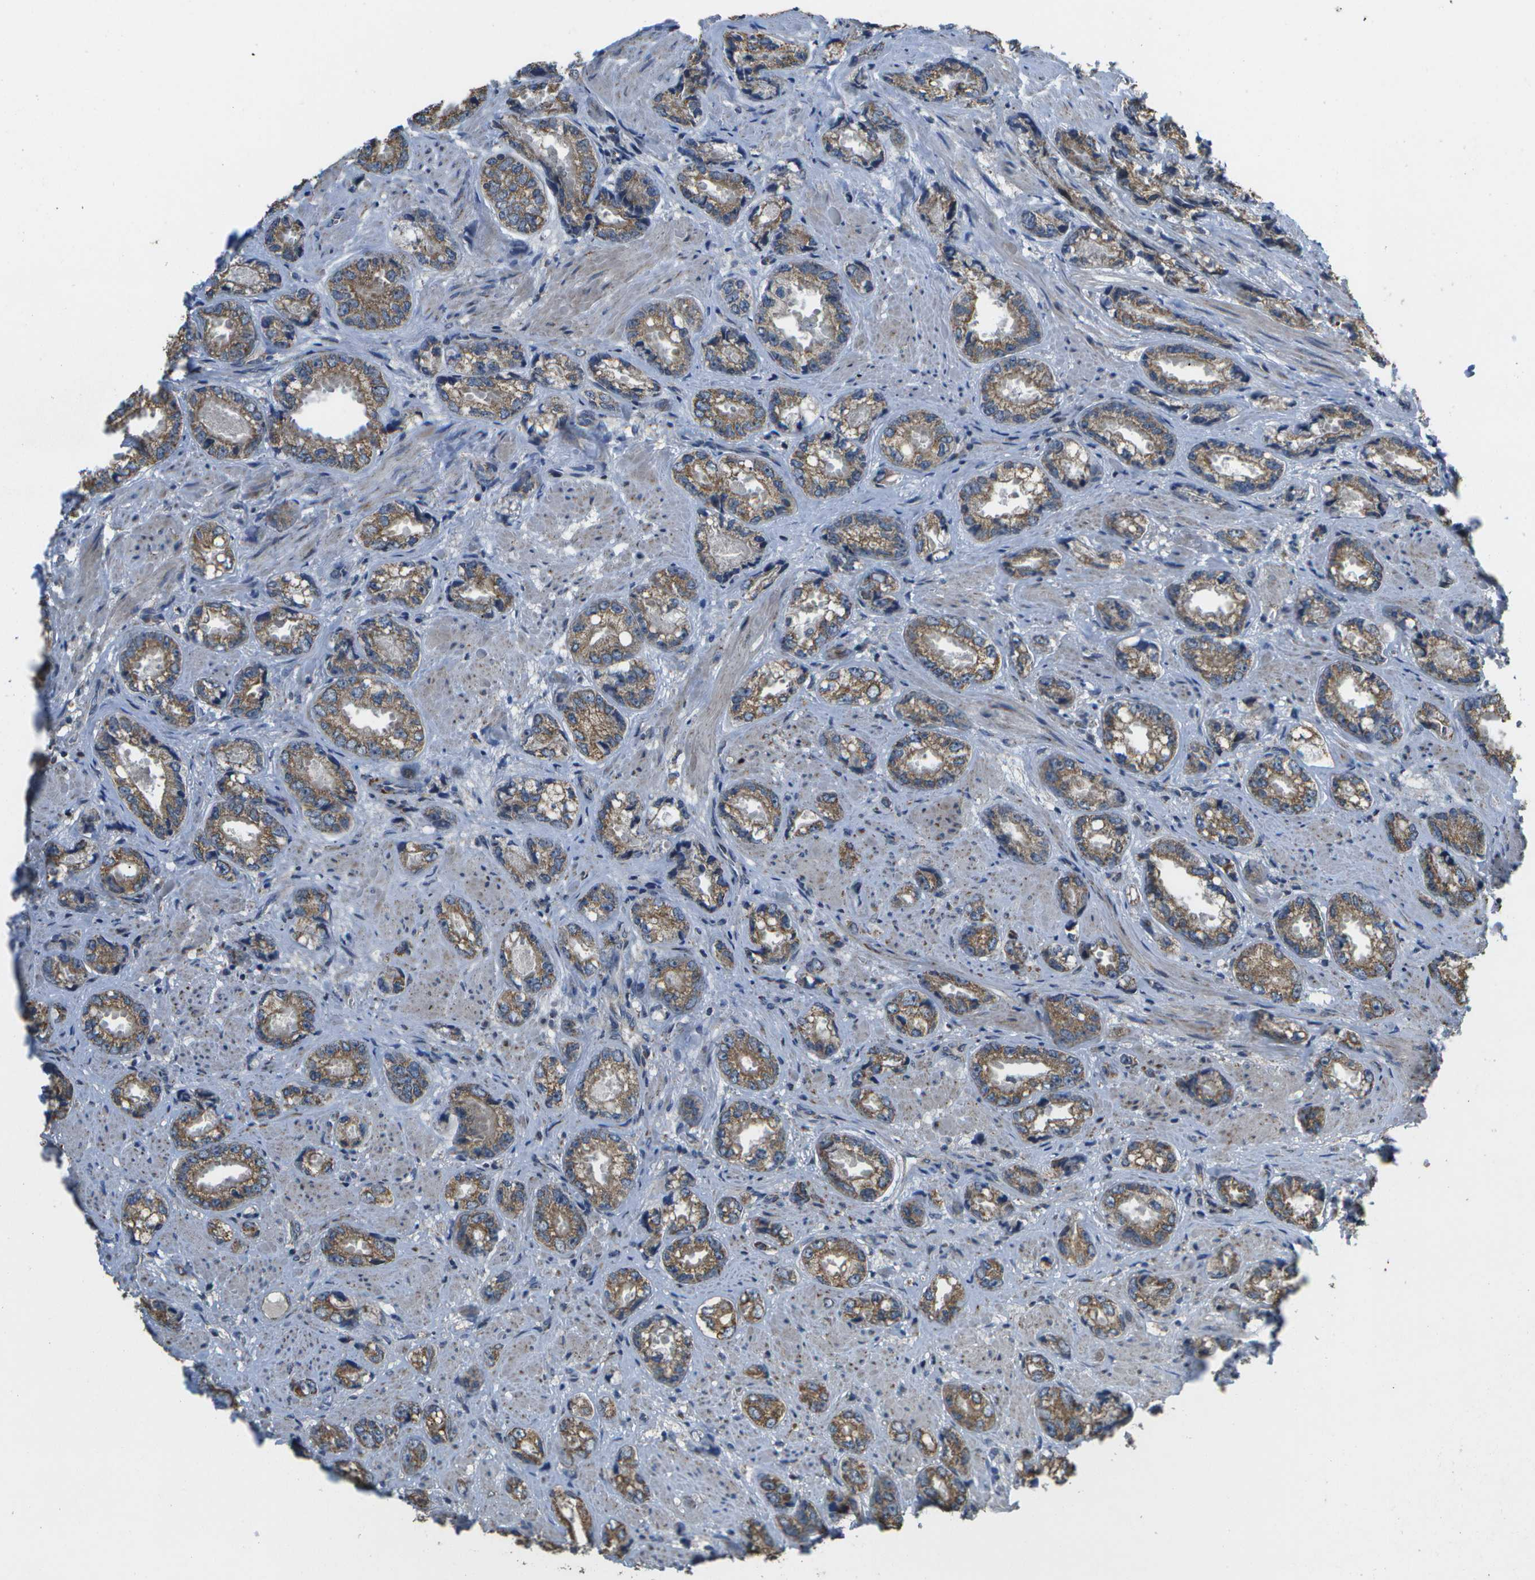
{"staining": {"intensity": "moderate", "quantity": ">75%", "location": "cytoplasmic/membranous"}, "tissue": "prostate cancer", "cell_type": "Tumor cells", "image_type": "cancer", "snomed": [{"axis": "morphology", "description": "Adenocarcinoma, High grade"}, {"axis": "topography", "description": "Prostate"}], "caption": "This histopathology image exhibits immunohistochemistry (IHC) staining of human adenocarcinoma (high-grade) (prostate), with medium moderate cytoplasmic/membranous positivity in approximately >75% of tumor cells.", "gene": "GALNT15", "patient": {"sex": "male", "age": 61}}